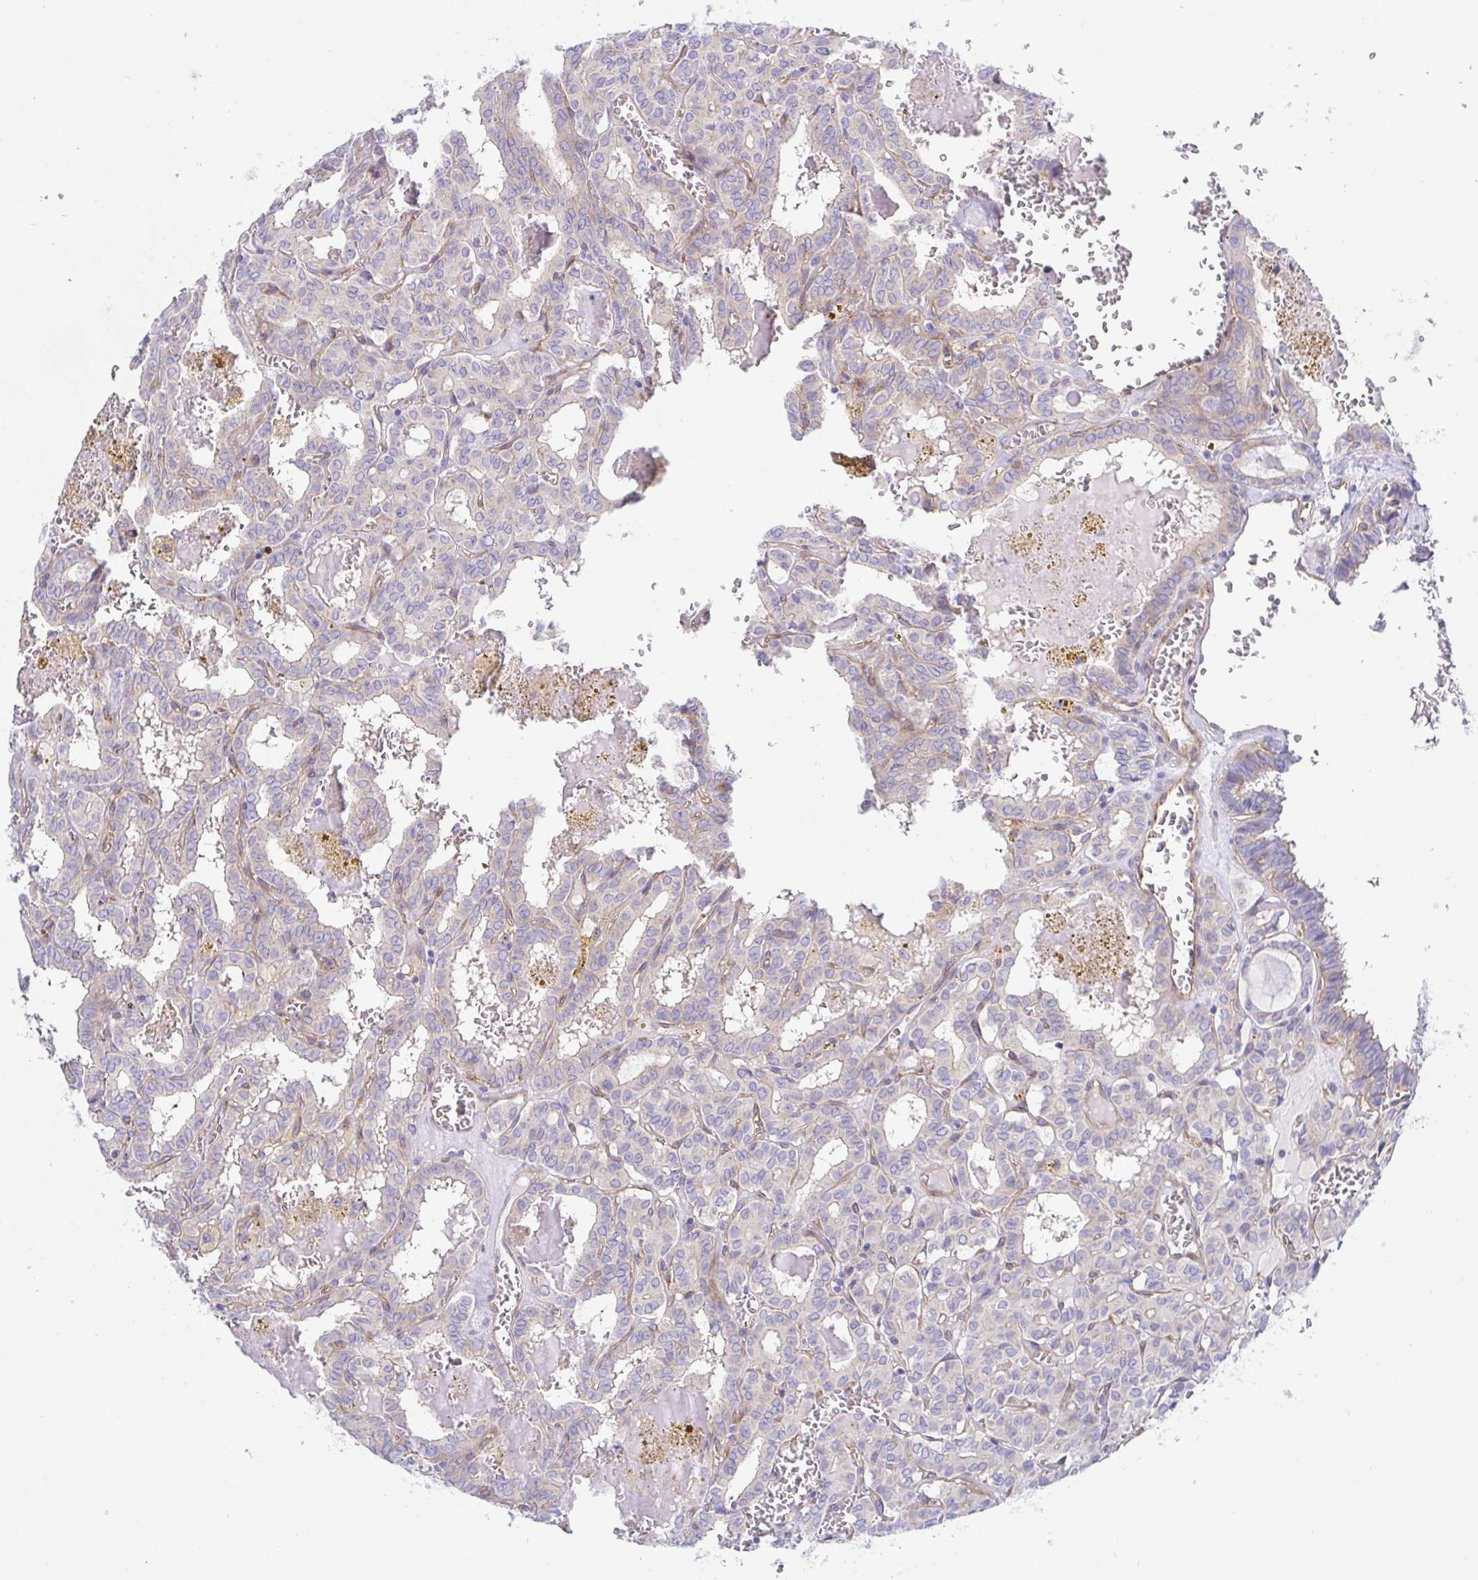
{"staining": {"intensity": "negative", "quantity": "none", "location": "none"}, "tissue": "thyroid cancer", "cell_type": "Tumor cells", "image_type": "cancer", "snomed": [{"axis": "morphology", "description": "Papillary adenocarcinoma, NOS"}, {"axis": "topography", "description": "Thyroid gland"}], "caption": "Immunohistochemical staining of human thyroid papillary adenocarcinoma exhibits no significant staining in tumor cells.", "gene": "ARL4D", "patient": {"sex": "female", "age": 39}}